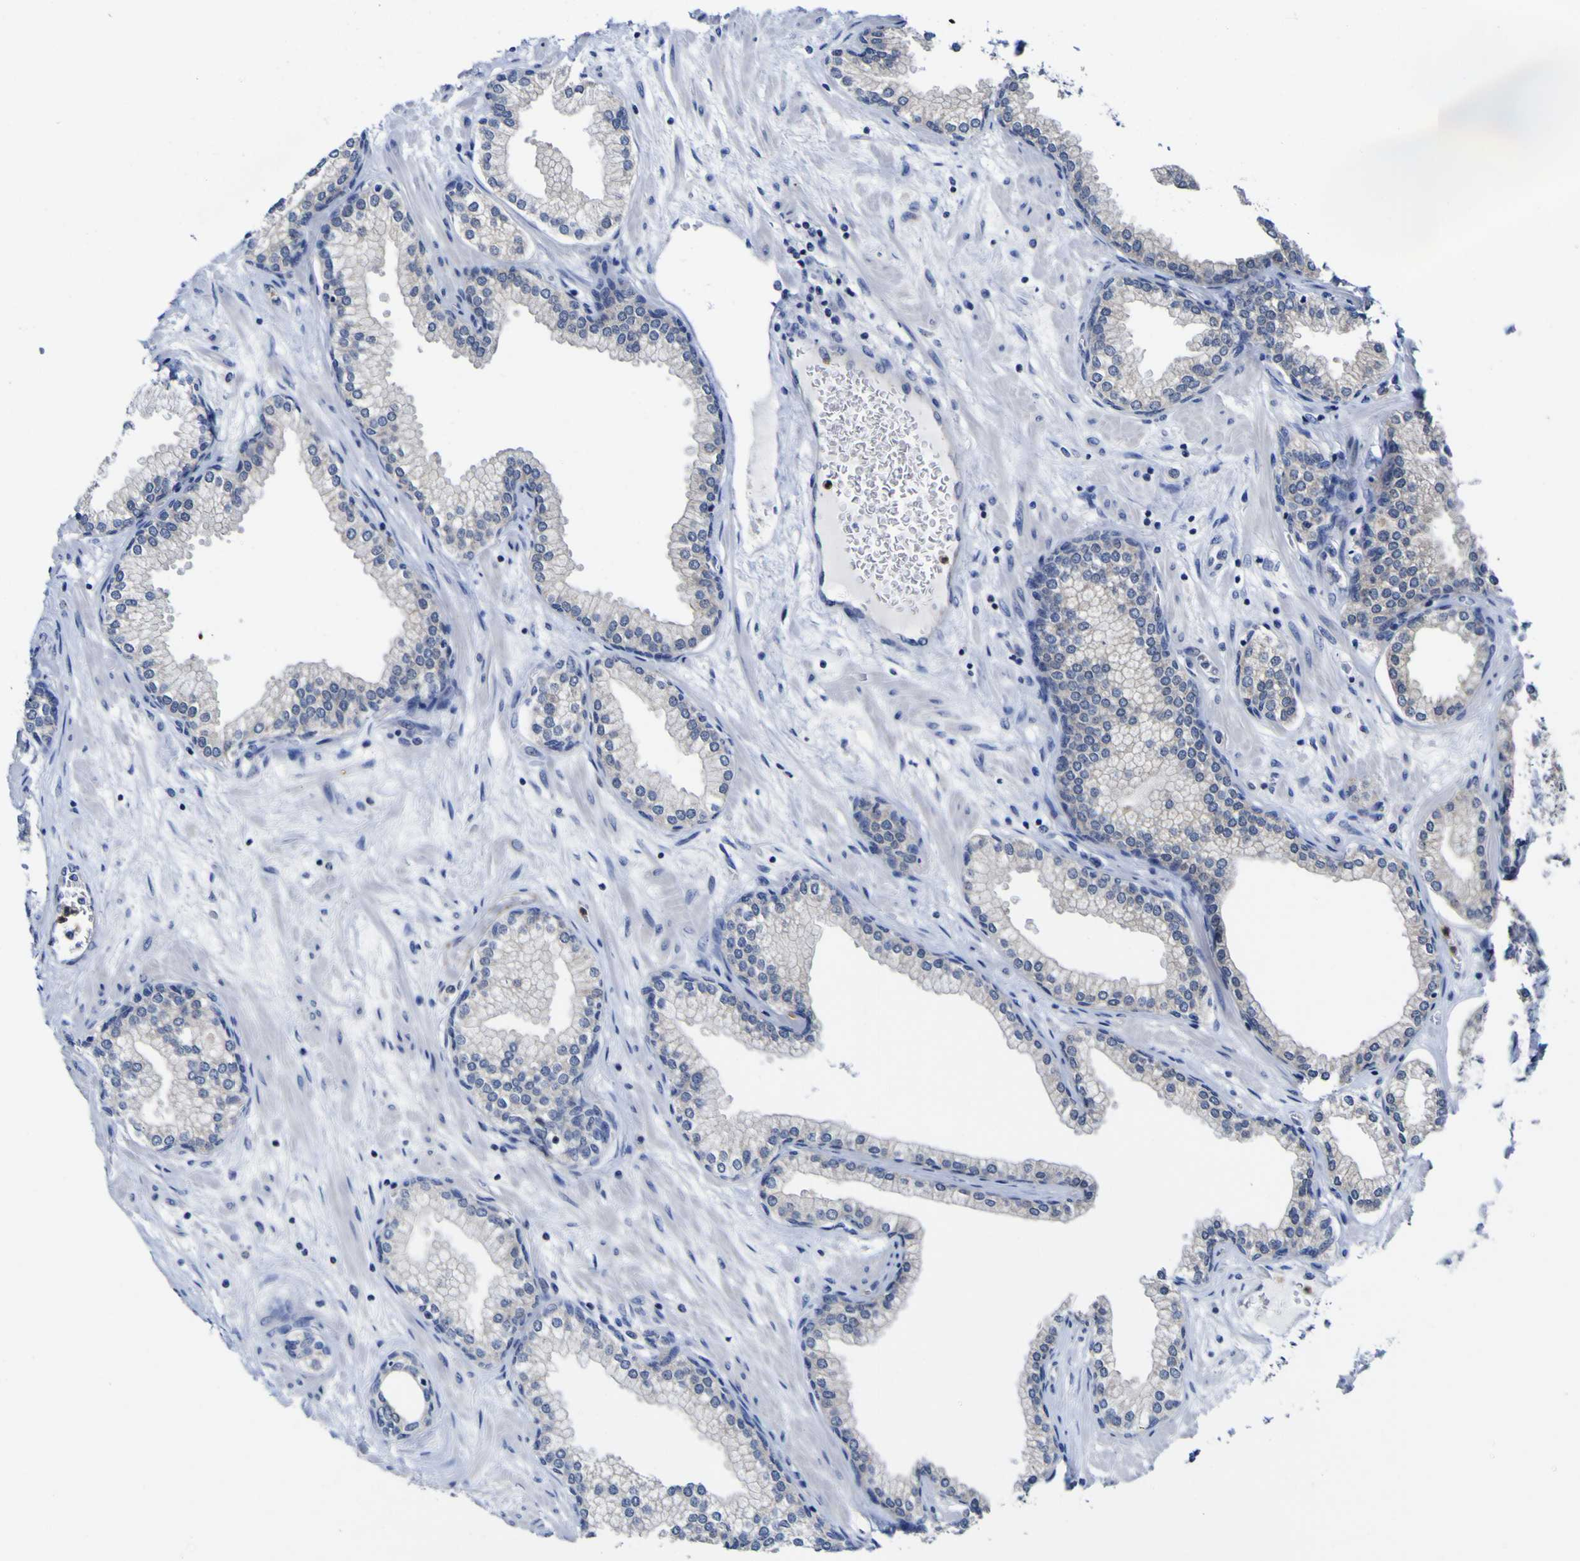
{"staining": {"intensity": "negative", "quantity": "none", "location": "none"}, "tissue": "prostate", "cell_type": "Glandular cells", "image_type": "normal", "snomed": [{"axis": "morphology", "description": "Normal tissue, NOS"}, {"axis": "morphology", "description": "Urothelial carcinoma, Low grade"}, {"axis": "topography", "description": "Urinary bladder"}, {"axis": "topography", "description": "Prostate"}], "caption": "Immunohistochemical staining of benign prostate demonstrates no significant expression in glandular cells.", "gene": "CASP6", "patient": {"sex": "male", "age": 60}}